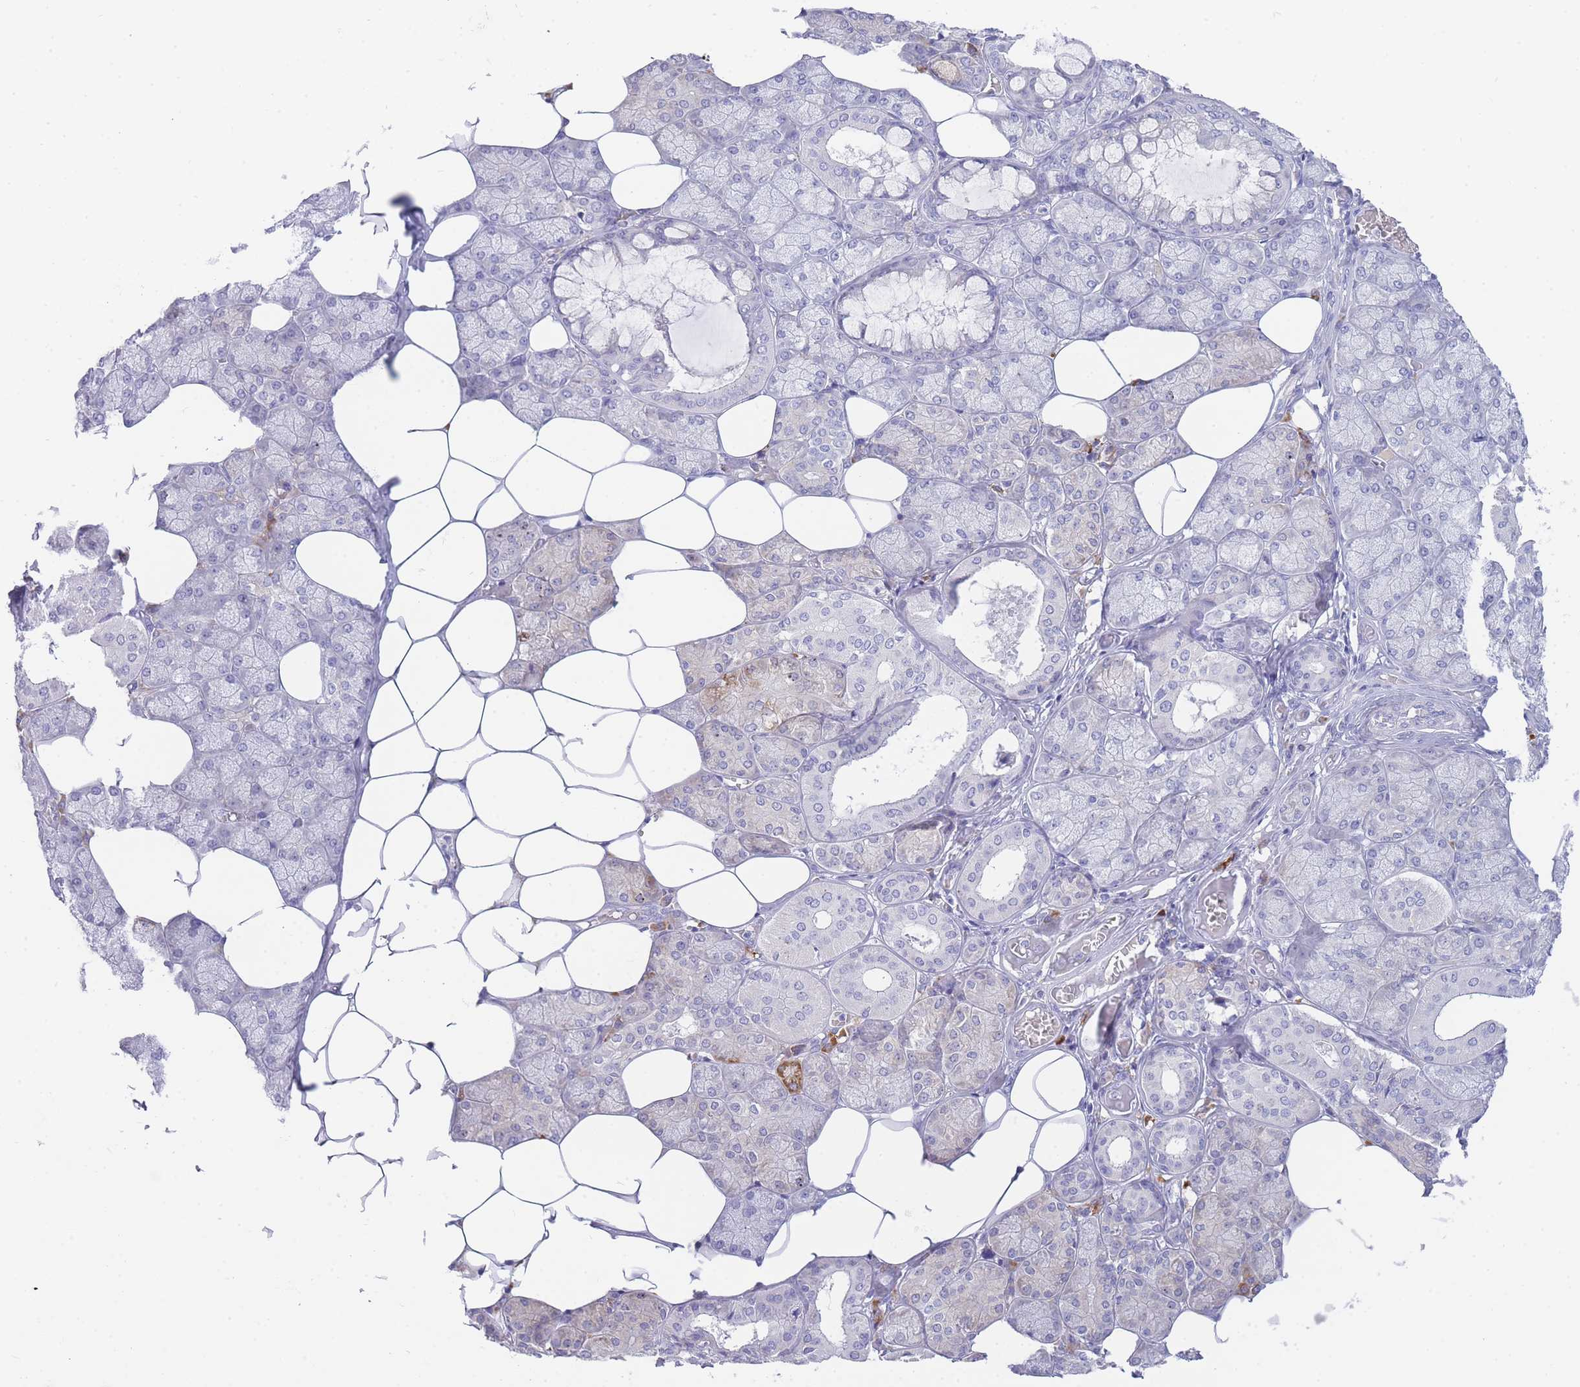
{"staining": {"intensity": "weak", "quantity": "25%-75%", "location": "cytoplasmic/membranous"}, "tissue": "salivary gland", "cell_type": "Glandular cells", "image_type": "normal", "snomed": [{"axis": "morphology", "description": "Normal tissue, NOS"}, {"axis": "topography", "description": "Salivary gland"}], "caption": "A low amount of weak cytoplasmic/membranous staining is present in about 25%-75% of glandular cells in benign salivary gland.", "gene": "ZNF510", "patient": {"sex": "male", "age": 62}}